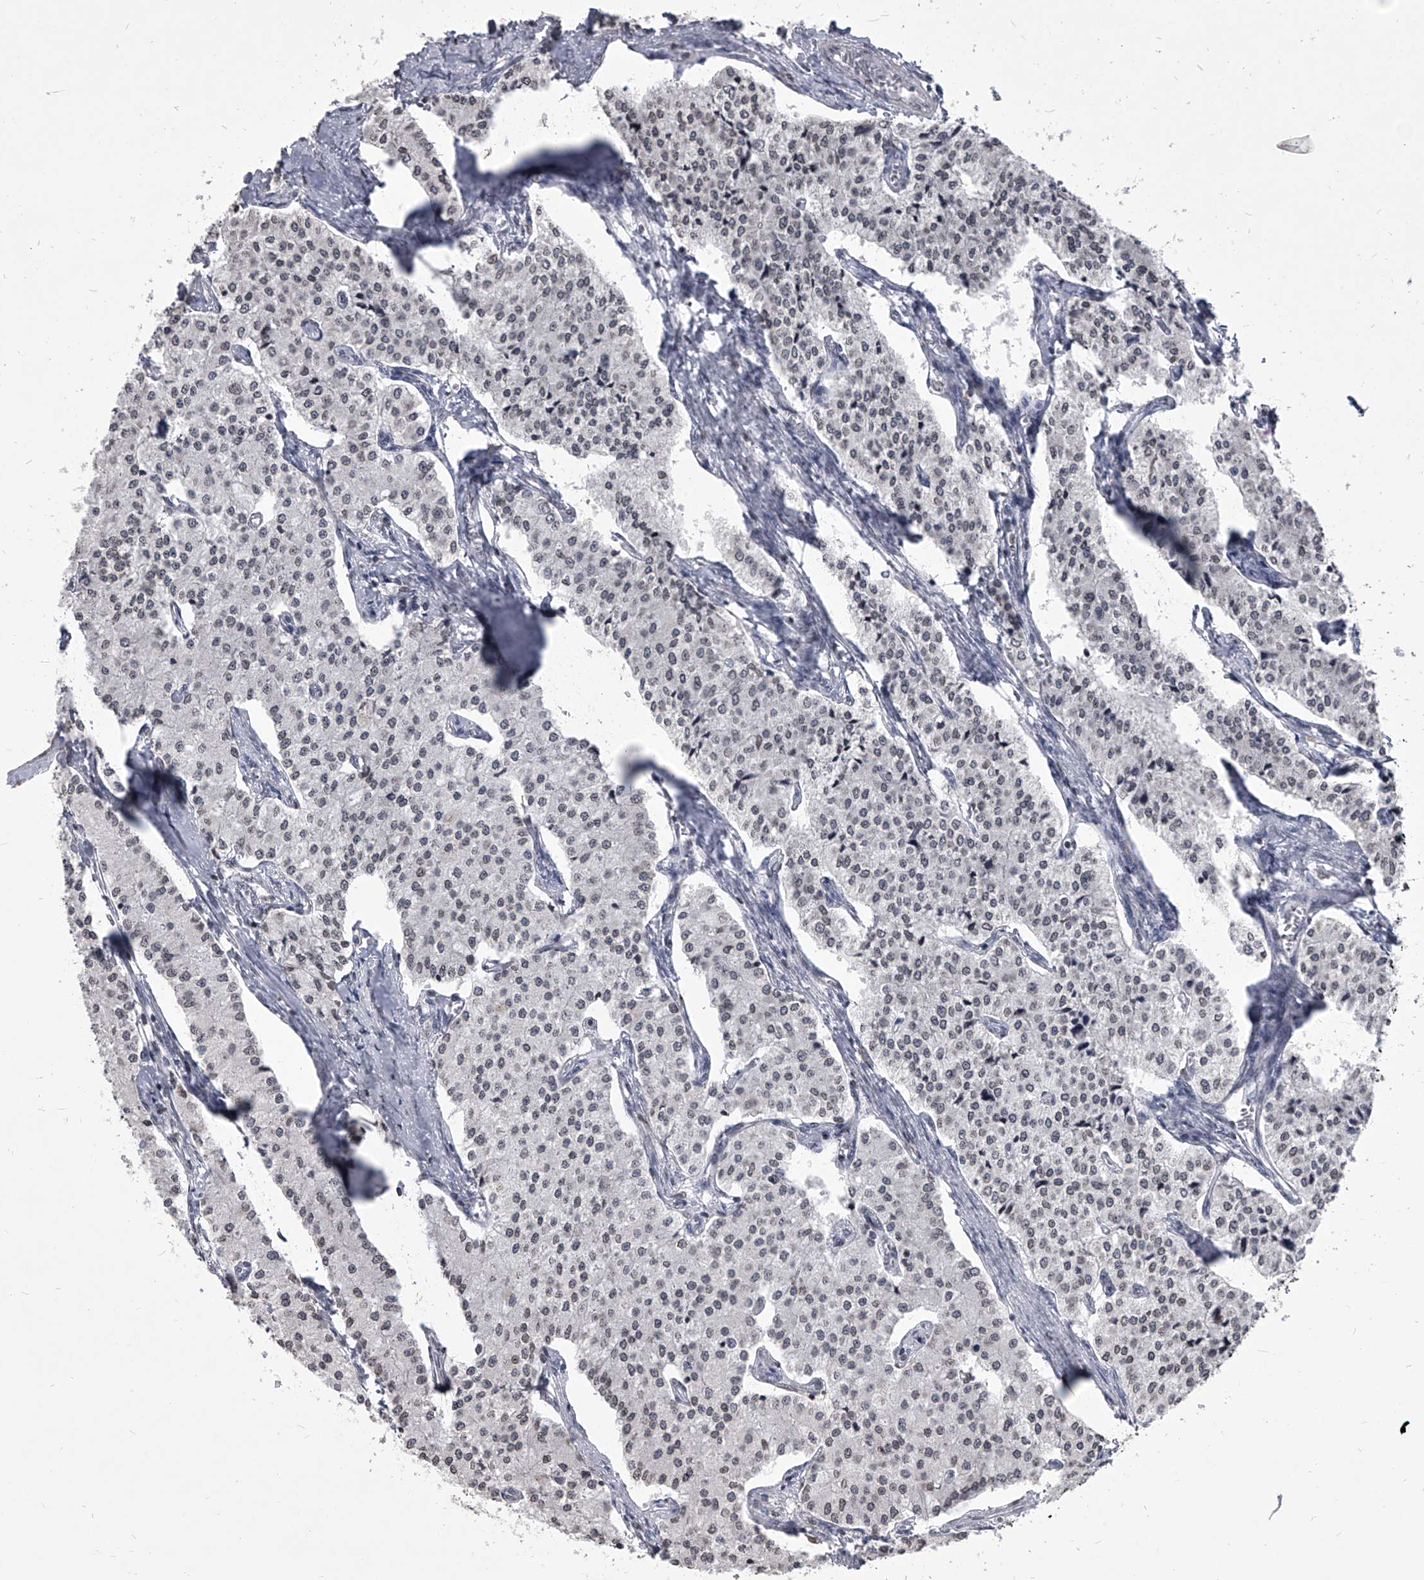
{"staining": {"intensity": "weak", "quantity": "<25%", "location": "nuclear"}, "tissue": "carcinoid", "cell_type": "Tumor cells", "image_type": "cancer", "snomed": [{"axis": "morphology", "description": "Carcinoid, malignant, NOS"}, {"axis": "topography", "description": "Colon"}], "caption": "Immunohistochemical staining of malignant carcinoid demonstrates no significant expression in tumor cells. (IHC, brightfield microscopy, high magnification).", "gene": "PPIL4", "patient": {"sex": "female", "age": 52}}